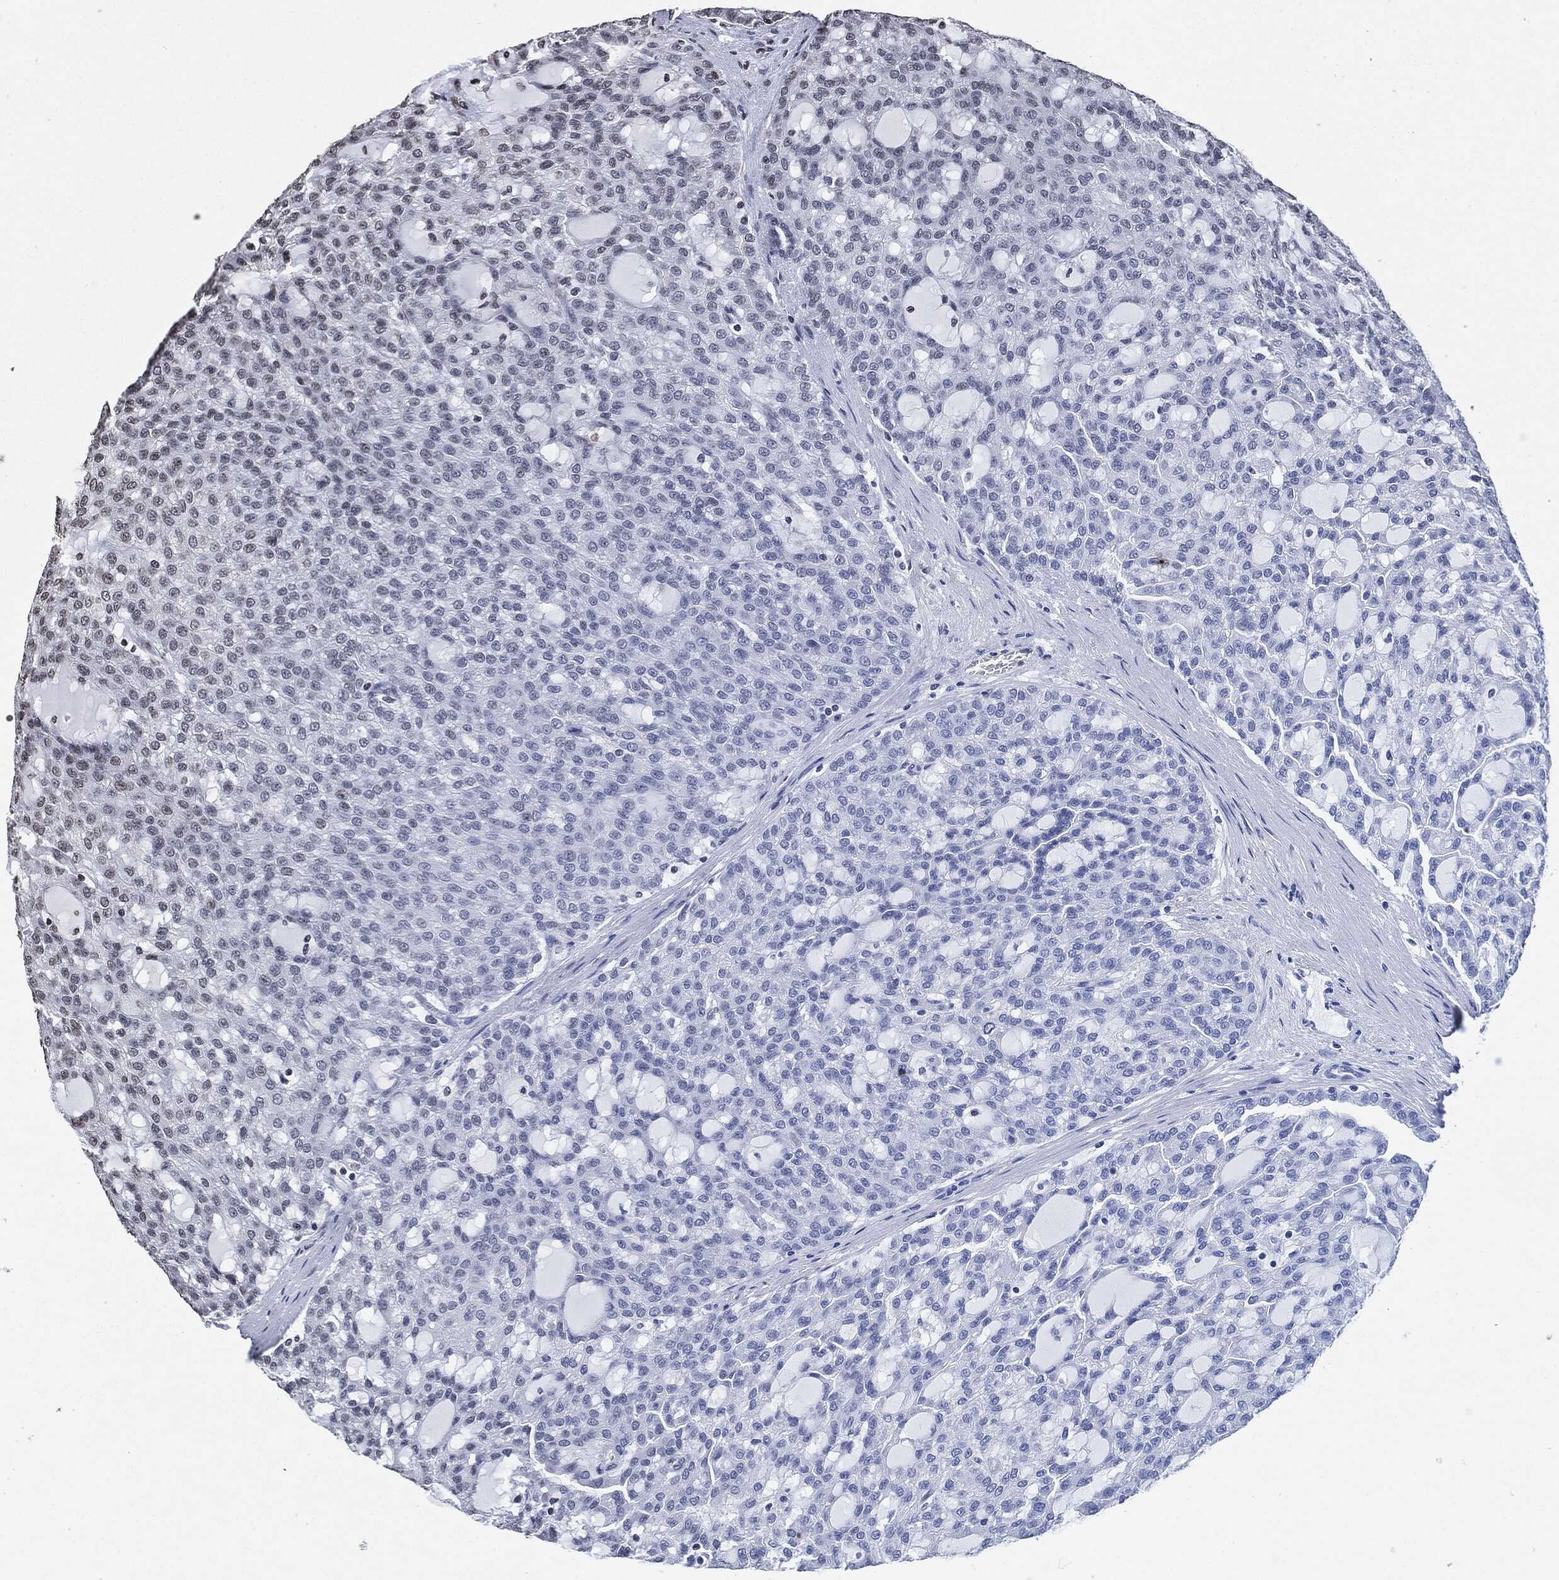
{"staining": {"intensity": "negative", "quantity": "none", "location": "none"}, "tissue": "renal cancer", "cell_type": "Tumor cells", "image_type": "cancer", "snomed": [{"axis": "morphology", "description": "Adenocarcinoma, NOS"}, {"axis": "topography", "description": "Kidney"}], "caption": "Immunohistochemistry photomicrograph of neoplastic tissue: human renal cancer (adenocarcinoma) stained with DAB displays no significant protein expression in tumor cells. (DAB (3,3'-diaminobenzidine) IHC visualized using brightfield microscopy, high magnification).", "gene": "JUN", "patient": {"sex": "male", "age": 63}}